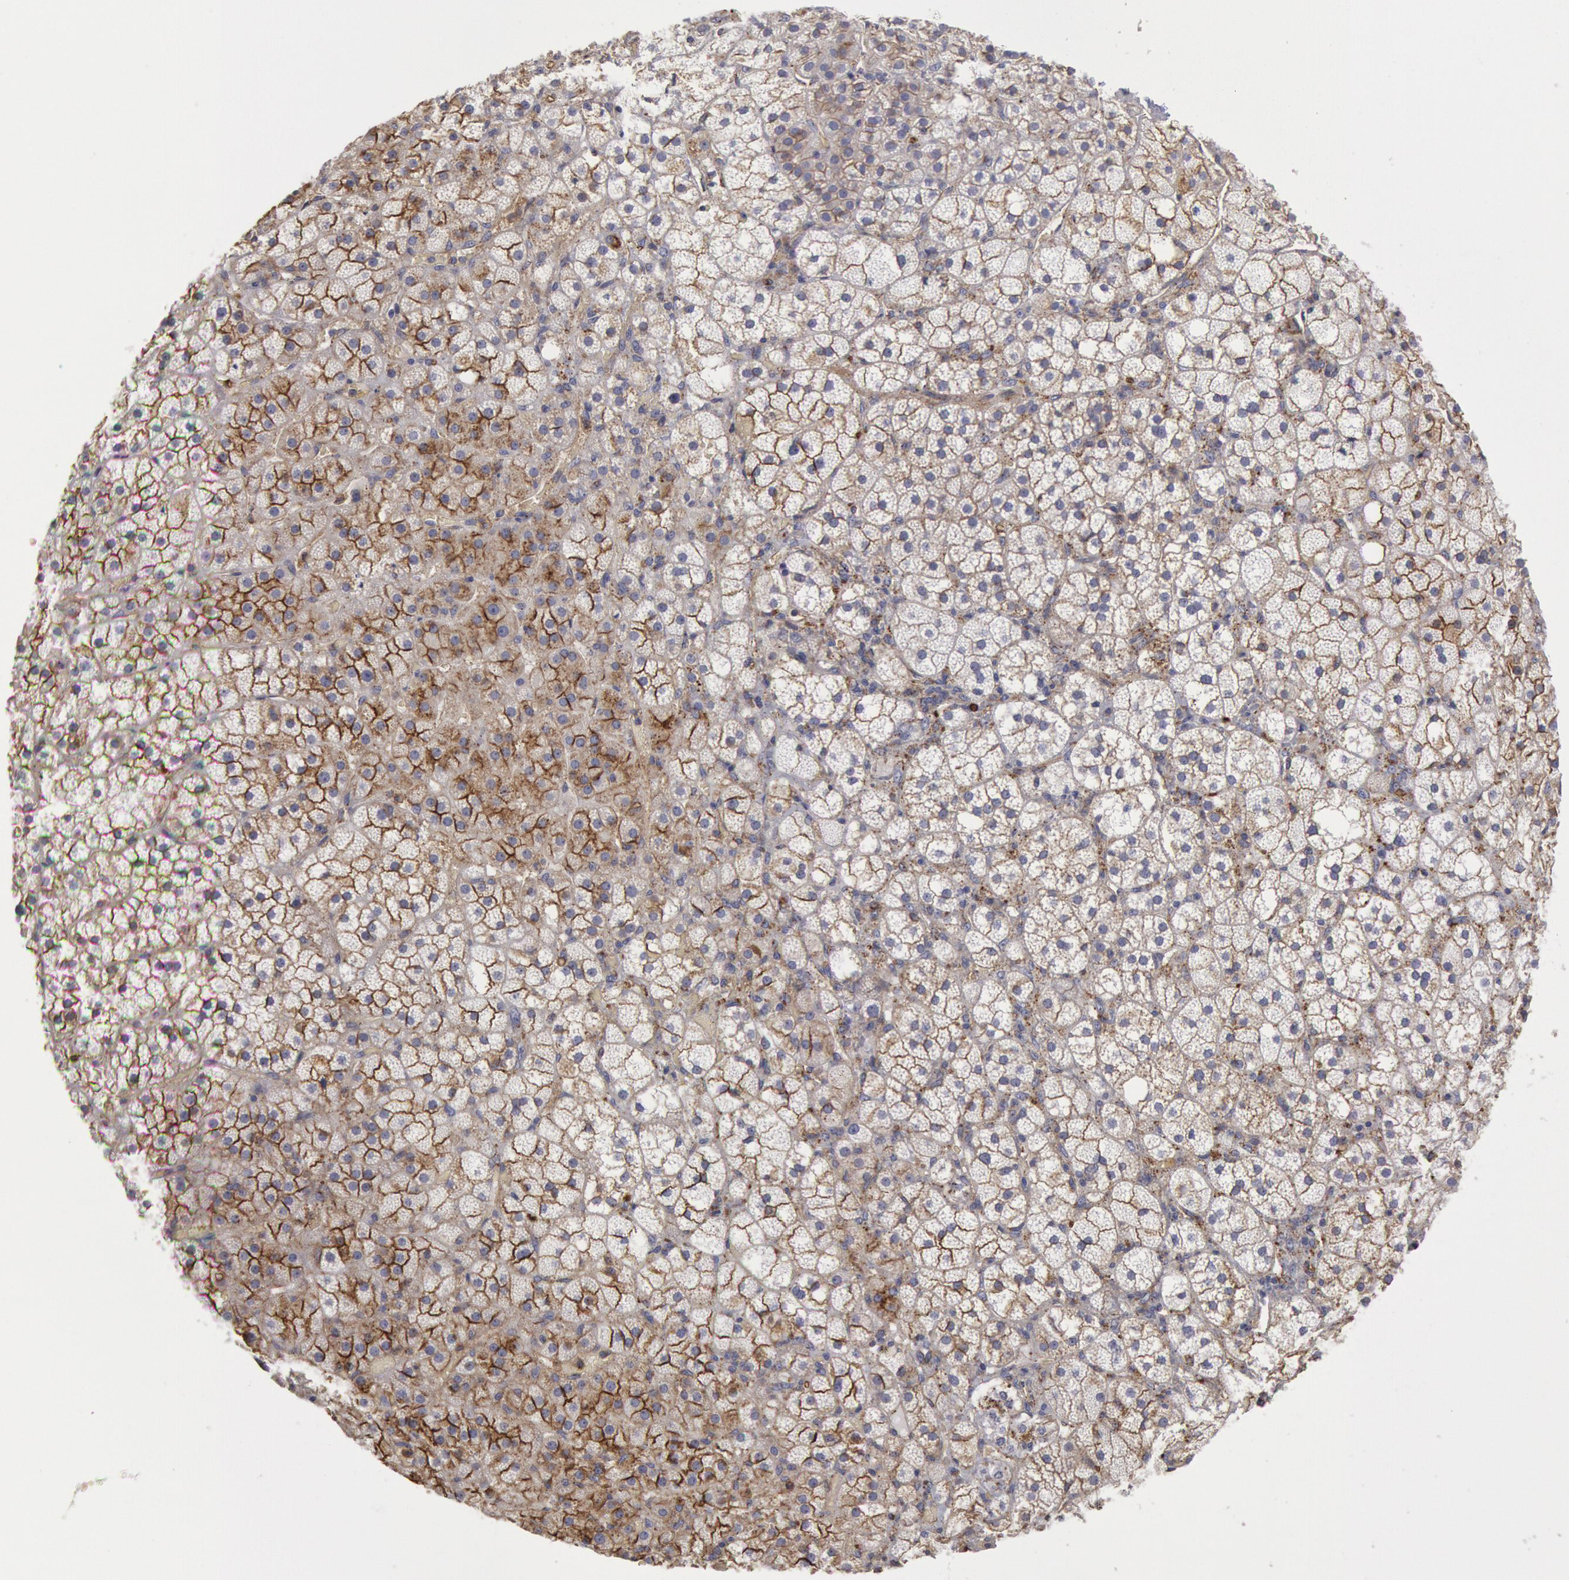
{"staining": {"intensity": "strong", "quantity": "25%-75%", "location": "cytoplasmic/membranous"}, "tissue": "adrenal gland", "cell_type": "Glandular cells", "image_type": "normal", "snomed": [{"axis": "morphology", "description": "Normal tissue, NOS"}, {"axis": "topography", "description": "Adrenal gland"}], "caption": "Approximately 25%-75% of glandular cells in benign adrenal gland show strong cytoplasmic/membranous protein positivity as visualized by brown immunohistochemical staining.", "gene": "FLOT1", "patient": {"sex": "male", "age": 53}}